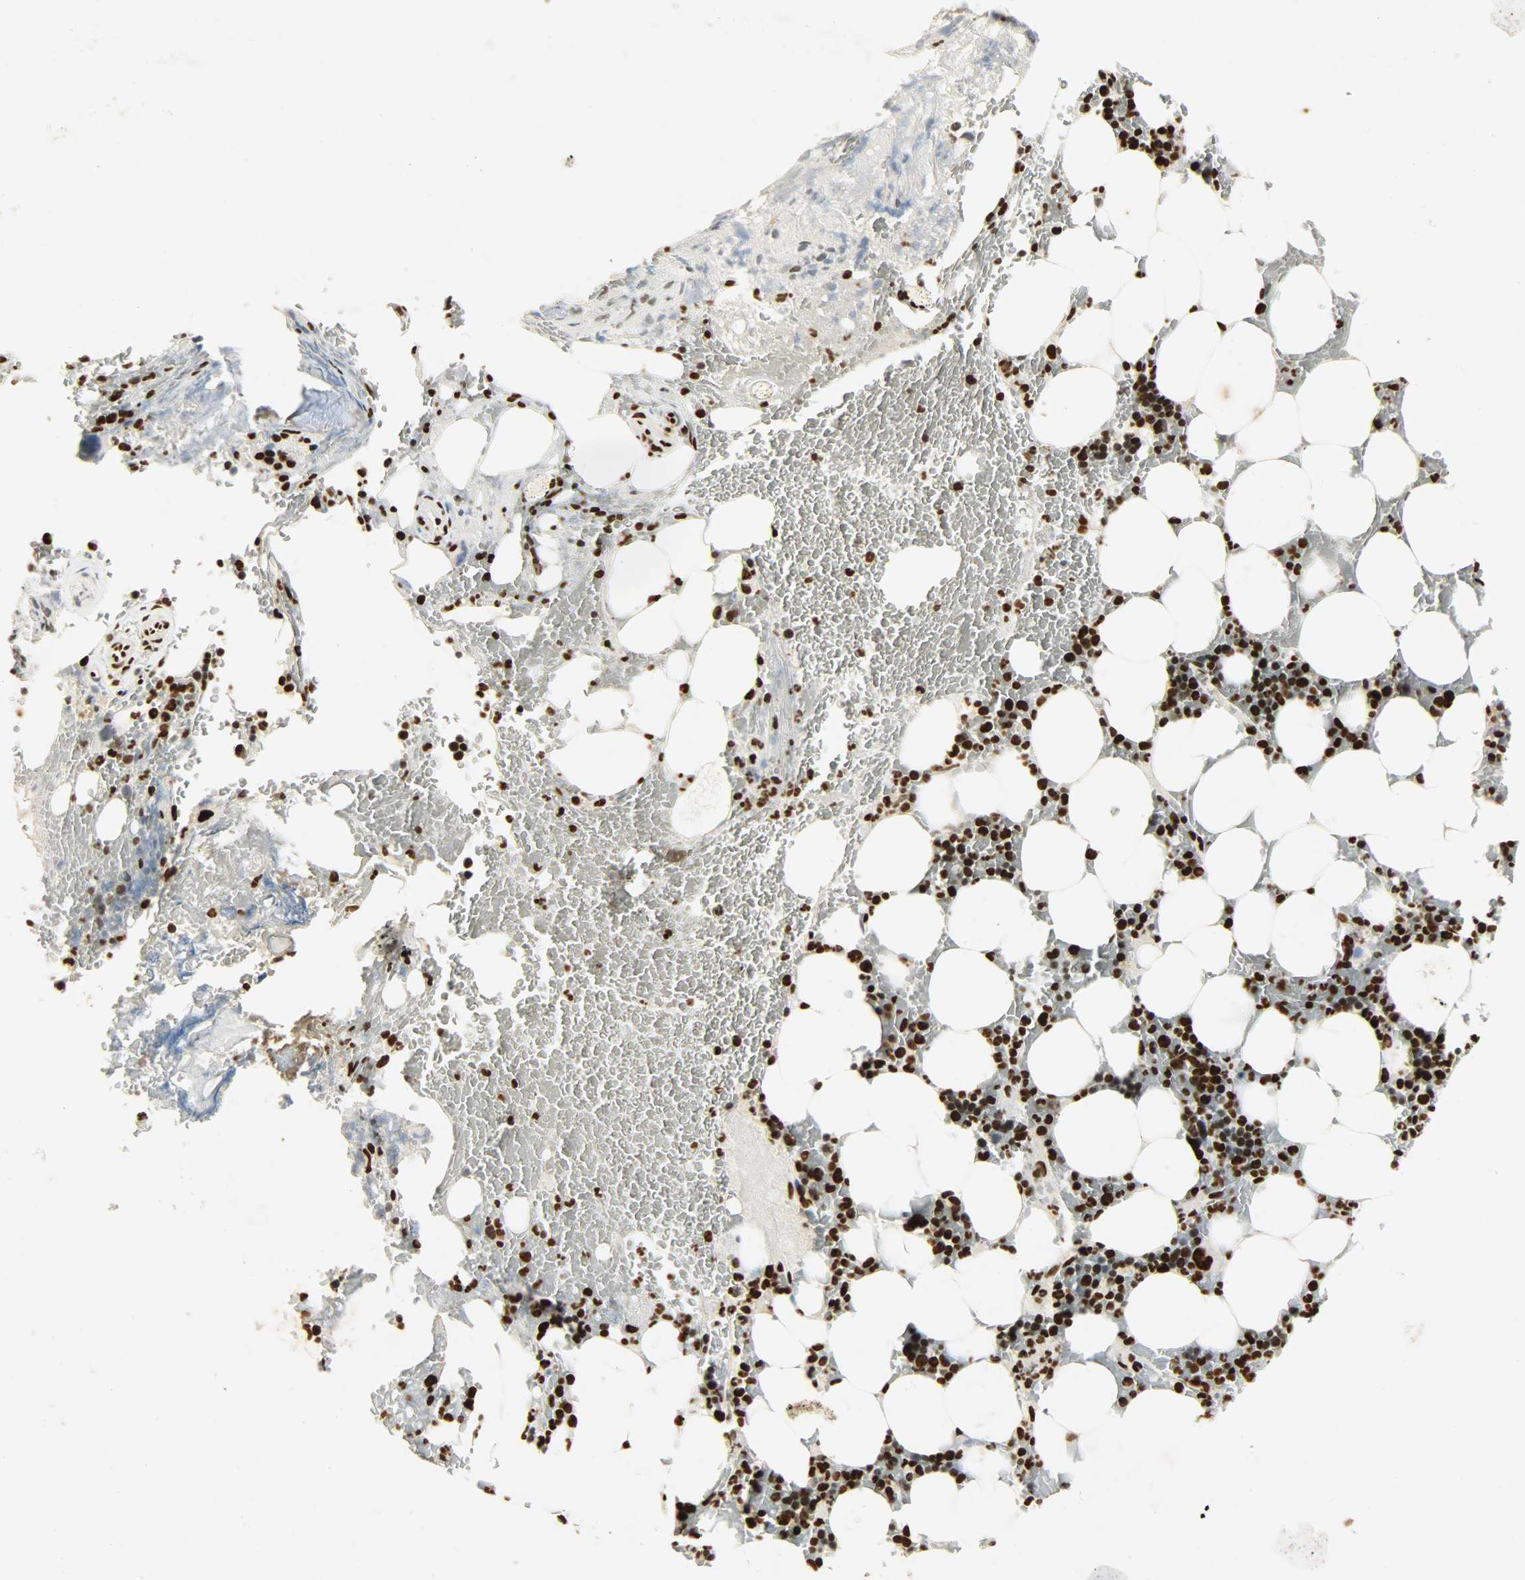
{"staining": {"intensity": "strong", "quantity": ">75%", "location": "nuclear"}, "tissue": "bone marrow", "cell_type": "Hematopoietic cells", "image_type": "normal", "snomed": [{"axis": "morphology", "description": "Normal tissue, NOS"}, {"axis": "topography", "description": "Bone marrow"}], "caption": "A high amount of strong nuclear positivity is identified in approximately >75% of hematopoietic cells in unremarkable bone marrow. The protein of interest is stained brown, and the nuclei are stained in blue (DAB (3,3'-diaminobenzidine) IHC with brightfield microscopy, high magnification).", "gene": "KHDRBS1", "patient": {"sex": "female", "age": 73}}